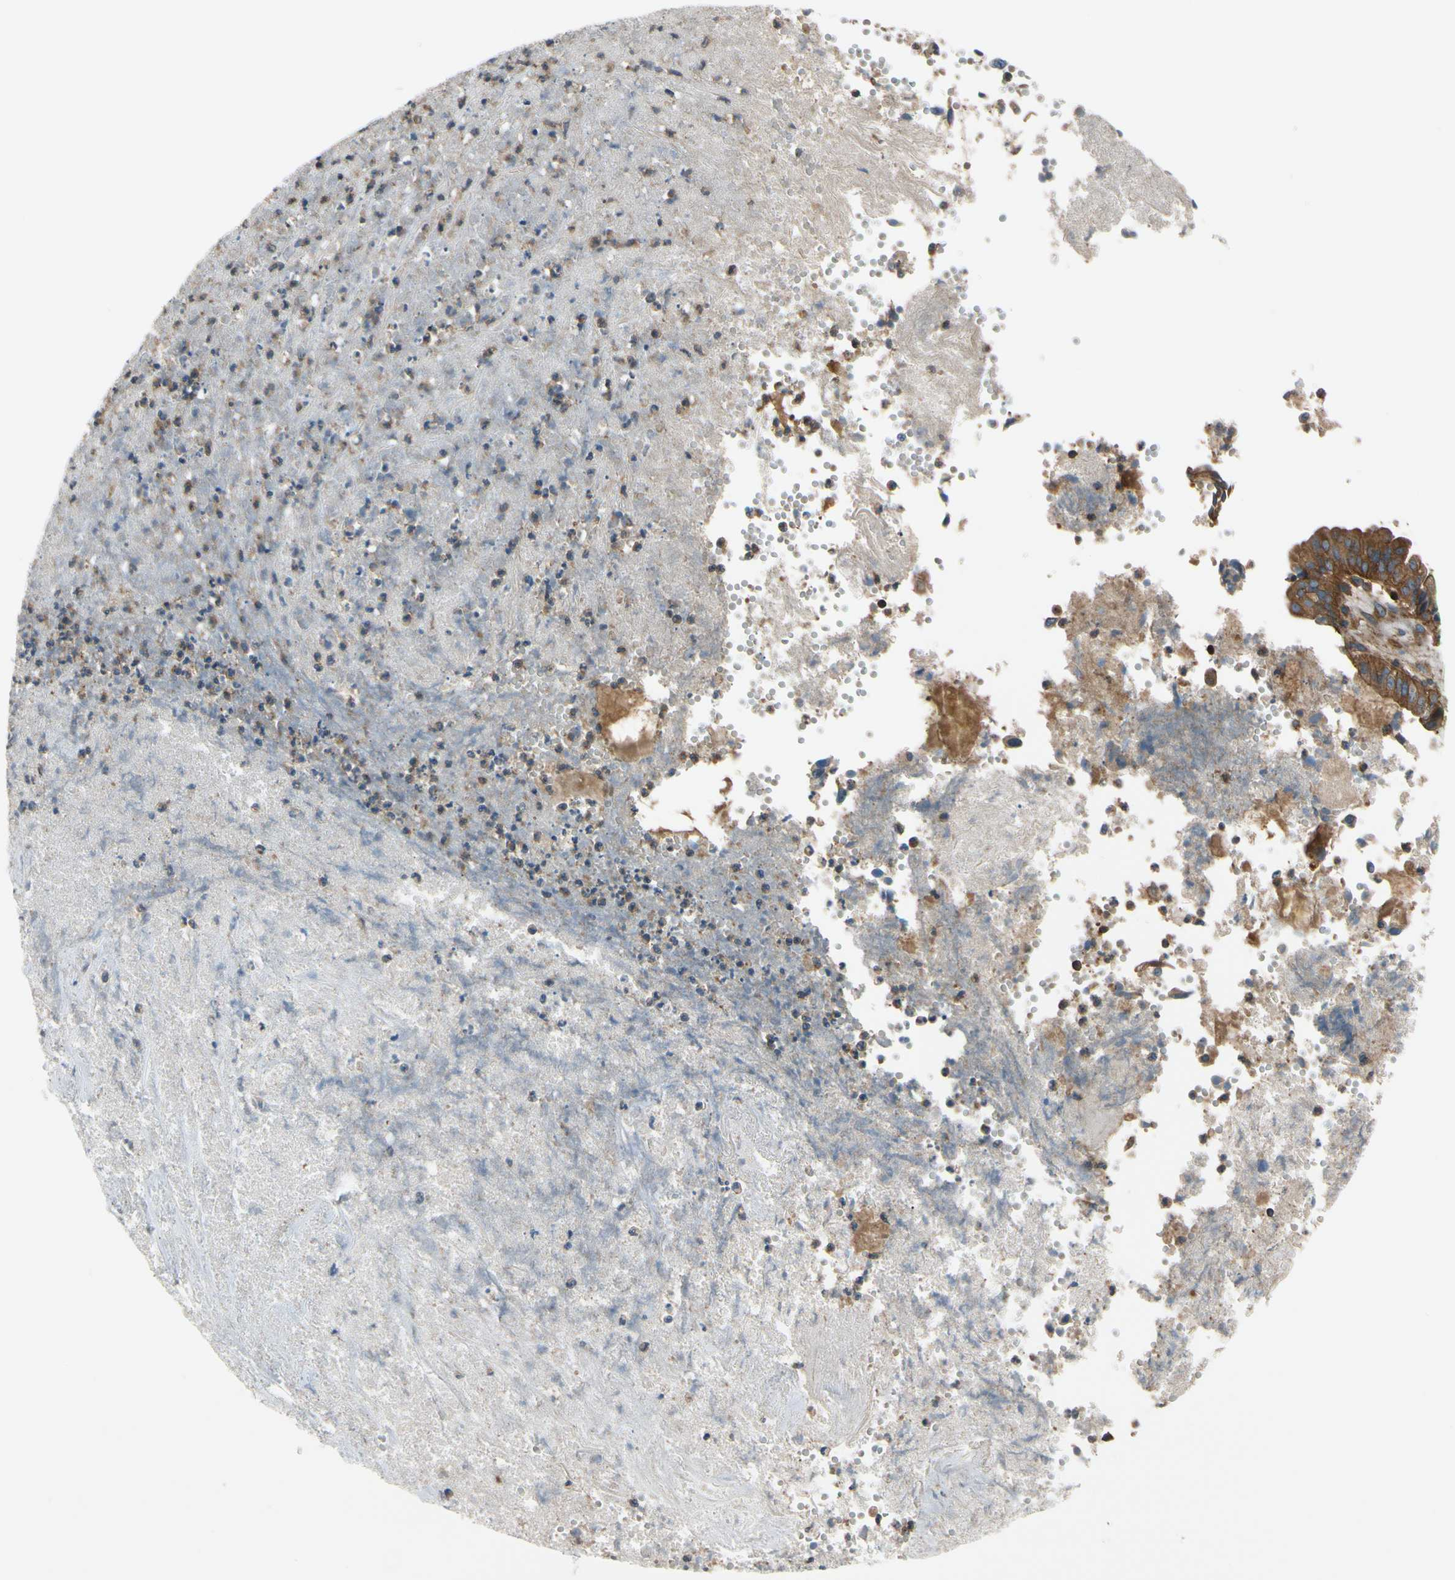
{"staining": {"intensity": "moderate", "quantity": "25%-75%", "location": "none"}, "tissue": "liver cancer", "cell_type": "Tumor cells", "image_type": "cancer", "snomed": [{"axis": "morphology", "description": "Cholangiocarcinoma"}, {"axis": "topography", "description": "Liver"}], "caption": "DAB immunohistochemical staining of human liver cholangiocarcinoma shows moderate None protein expression in approximately 25%-75% of tumor cells.", "gene": "EPS15", "patient": {"sex": "female", "age": 61}}